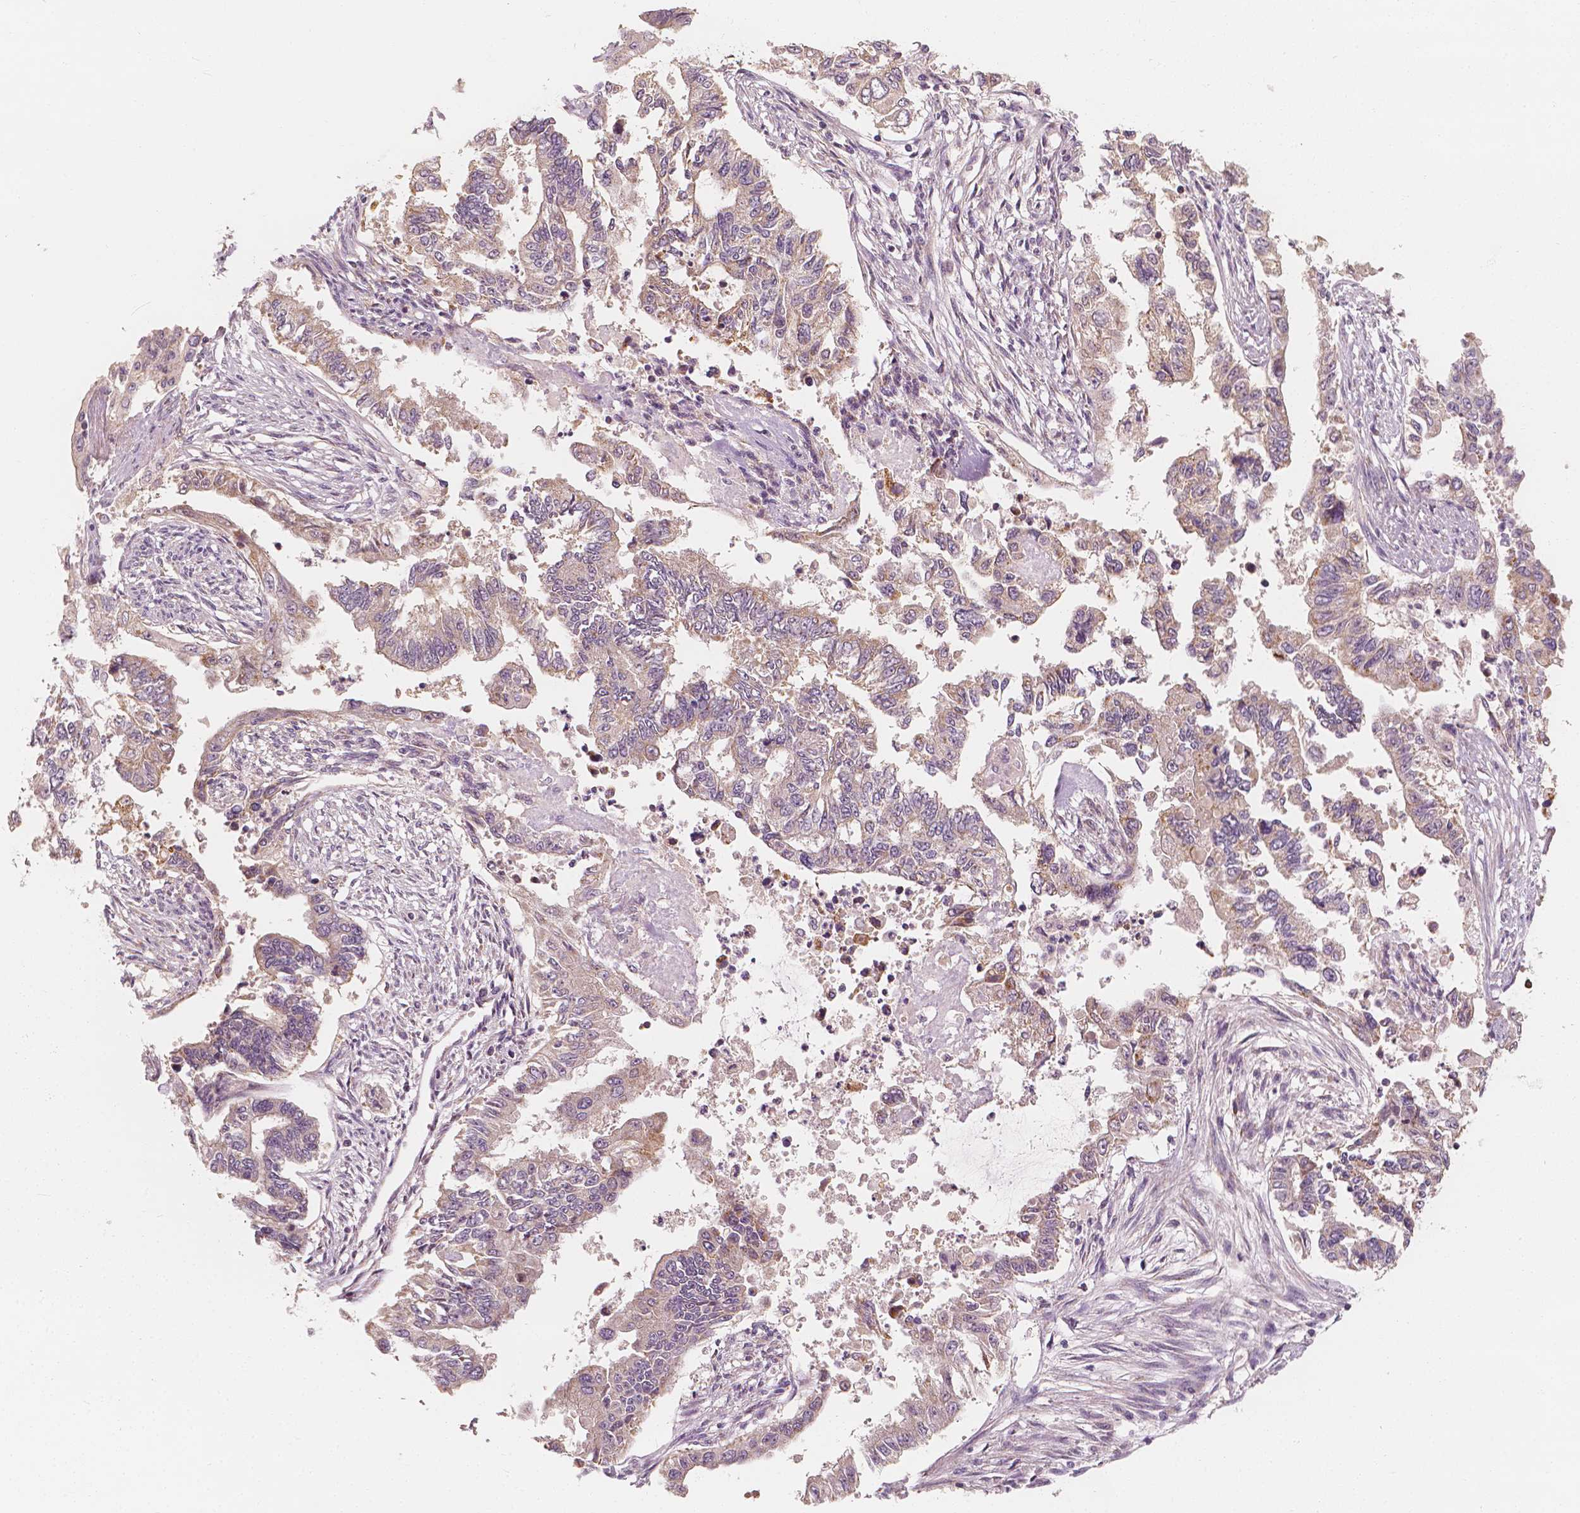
{"staining": {"intensity": "weak", "quantity": "25%-75%", "location": "cytoplasmic/membranous"}, "tissue": "endometrial cancer", "cell_type": "Tumor cells", "image_type": "cancer", "snomed": [{"axis": "morphology", "description": "Adenocarcinoma, NOS"}, {"axis": "topography", "description": "Uterus"}], "caption": "Endometrial adenocarcinoma was stained to show a protein in brown. There is low levels of weak cytoplasmic/membranous positivity in approximately 25%-75% of tumor cells. The protein is shown in brown color, while the nuclei are stained blue.", "gene": "SHPK", "patient": {"sex": "female", "age": 59}}